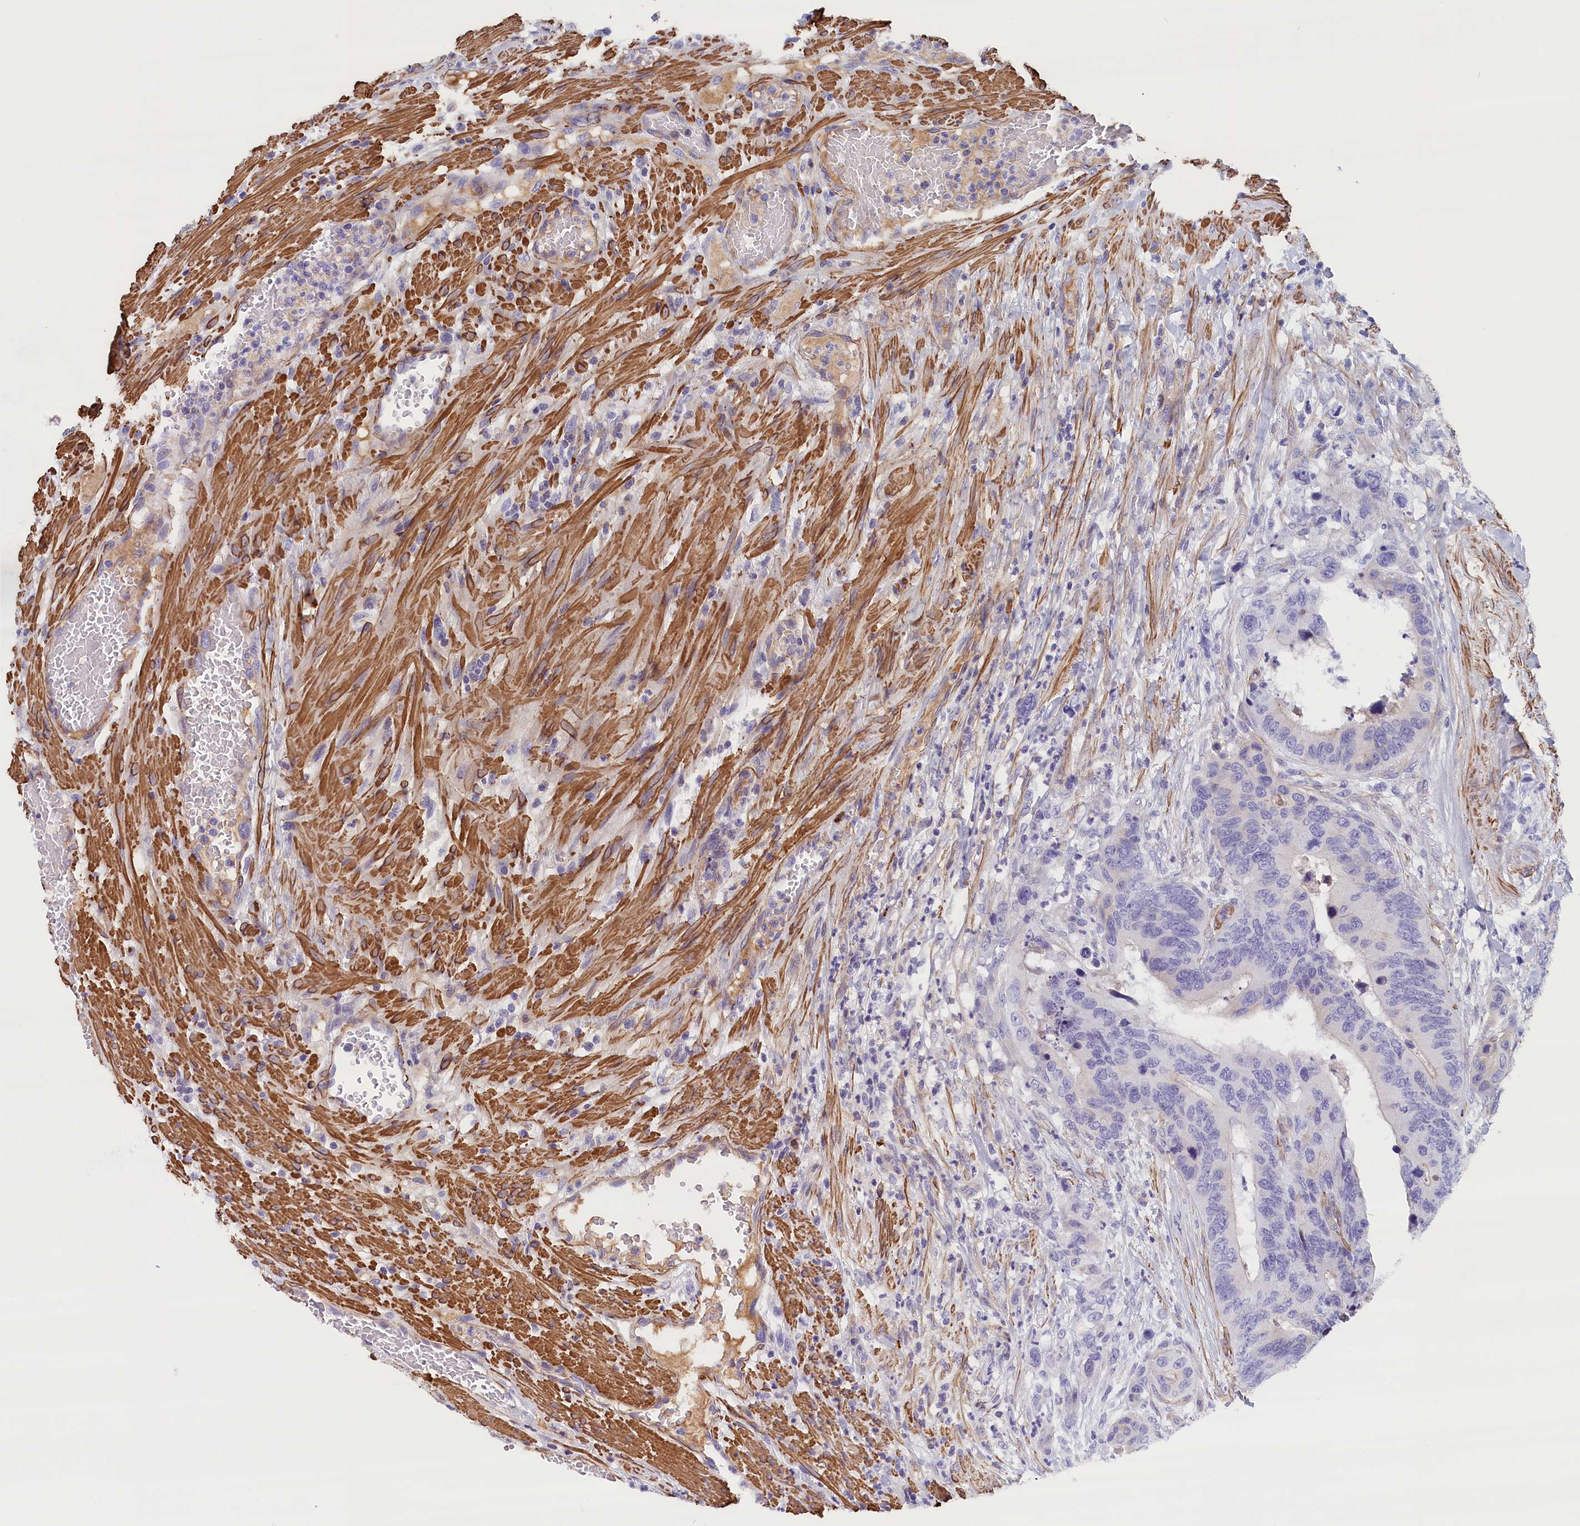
{"staining": {"intensity": "negative", "quantity": "none", "location": "none"}, "tissue": "colorectal cancer", "cell_type": "Tumor cells", "image_type": "cancer", "snomed": [{"axis": "morphology", "description": "Adenocarcinoma, NOS"}, {"axis": "topography", "description": "Colon"}], "caption": "IHC of adenocarcinoma (colorectal) demonstrates no staining in tumor cells. (Stains: DAB IHC with hematoxylin counter stain, Microscopy: brightfield microscopy at high magnification).", "gene": "BCL2L13", "patient": {"sex": "male", "age": 84}}